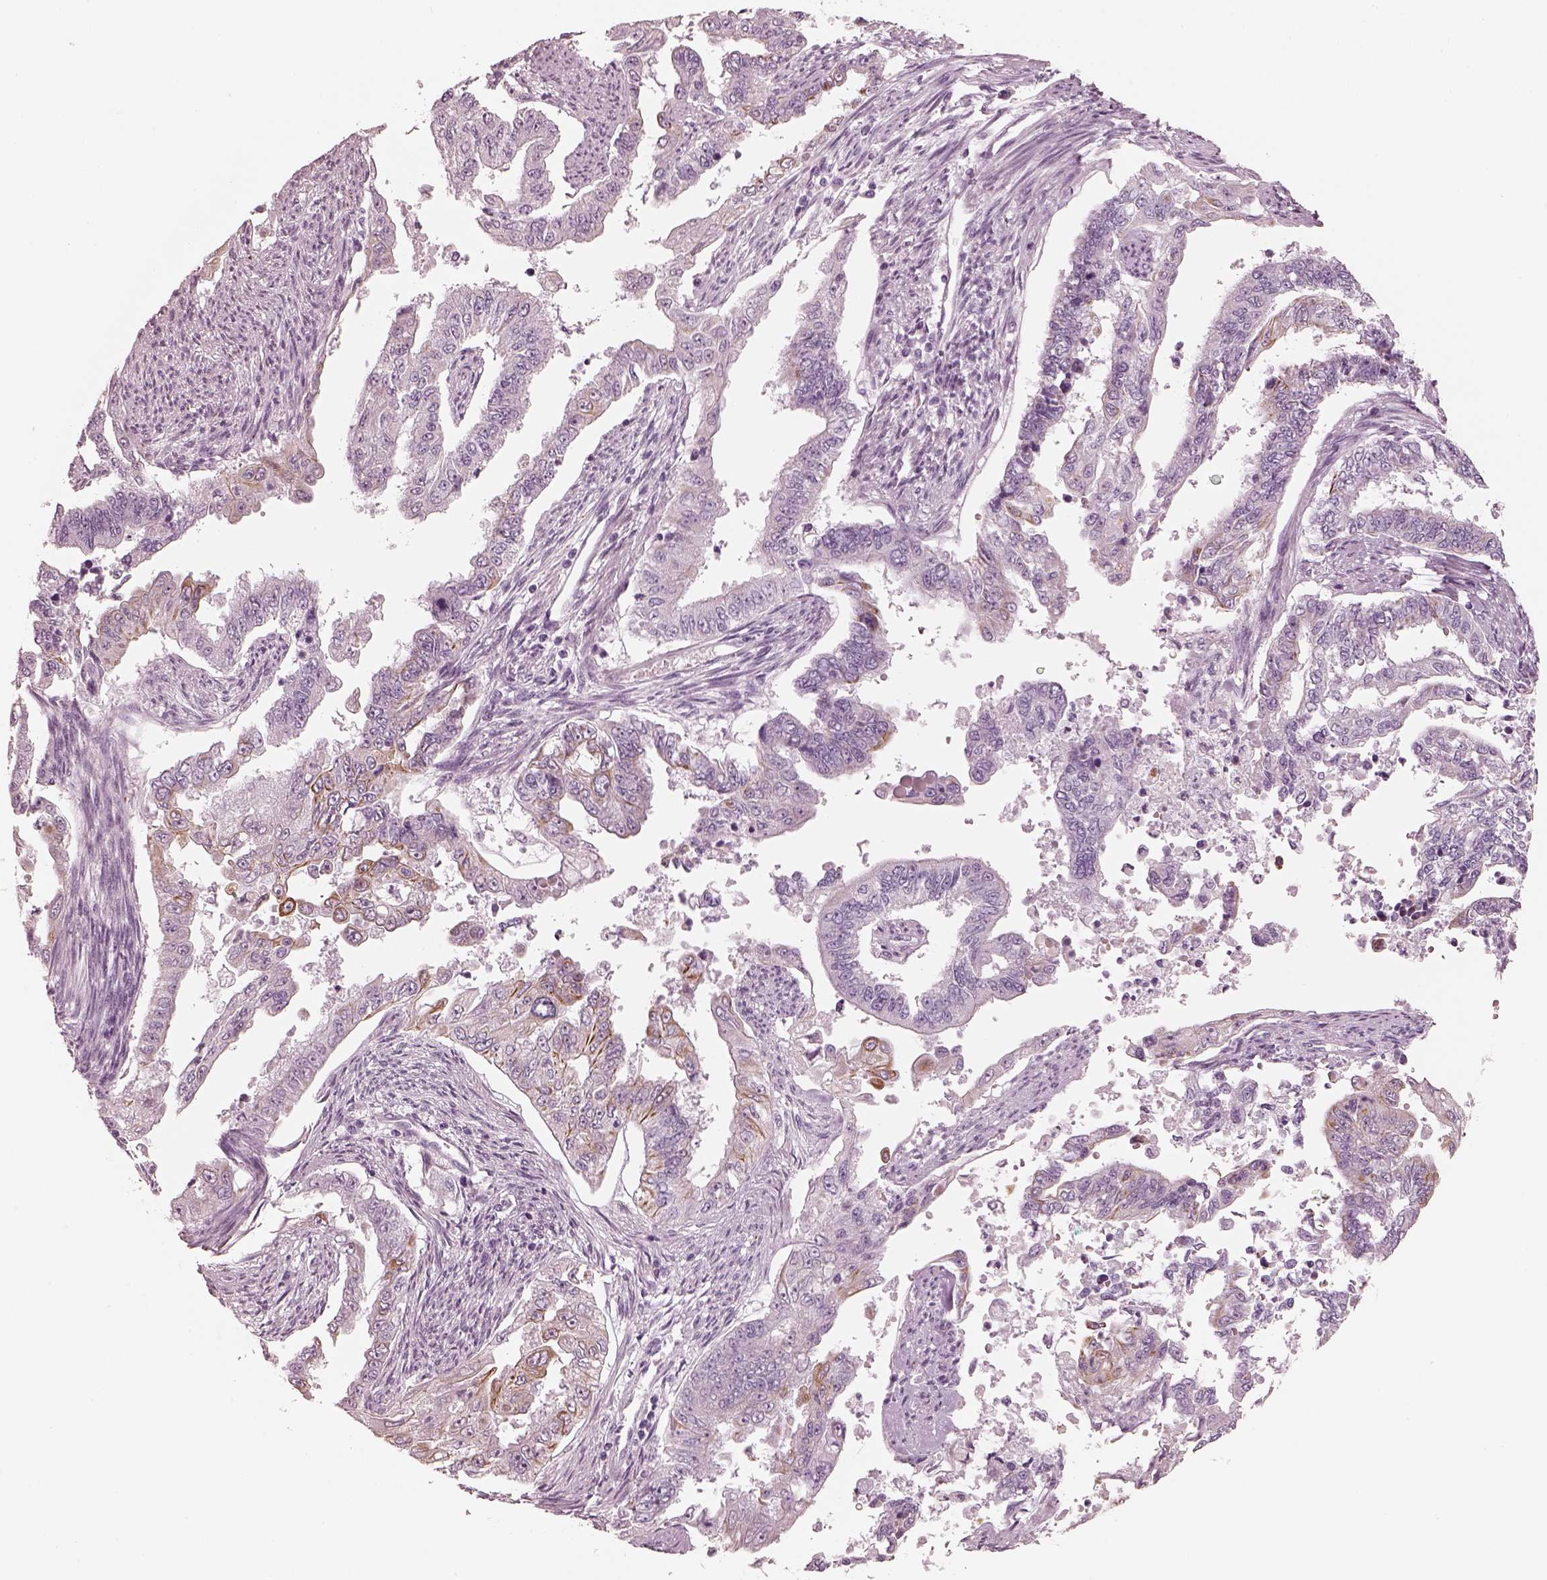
{"staining": {"intensity": "moderate", "quantity": "<25%", "location": "cytoplasmic/membranous"}, "tissue": "endometrial cancer", "cell_type": "Tumor cells", "image_type": "cancer", "snomed": [{"axis": "morphology", "description": "Adenocarcinoma, NOS"}, {"axis": "topography", "description": "Uterus"}], "caption": "Immunohistochemical staining of human endometrial cancer reveals low levels of moderate cytoplasmic/membranous staining in about <25% of tumor cells. (DAB IHC with brightfield microscopy, high magnification).", "gene": "PON3", "patient": {"sex": "female", "age": 59}}